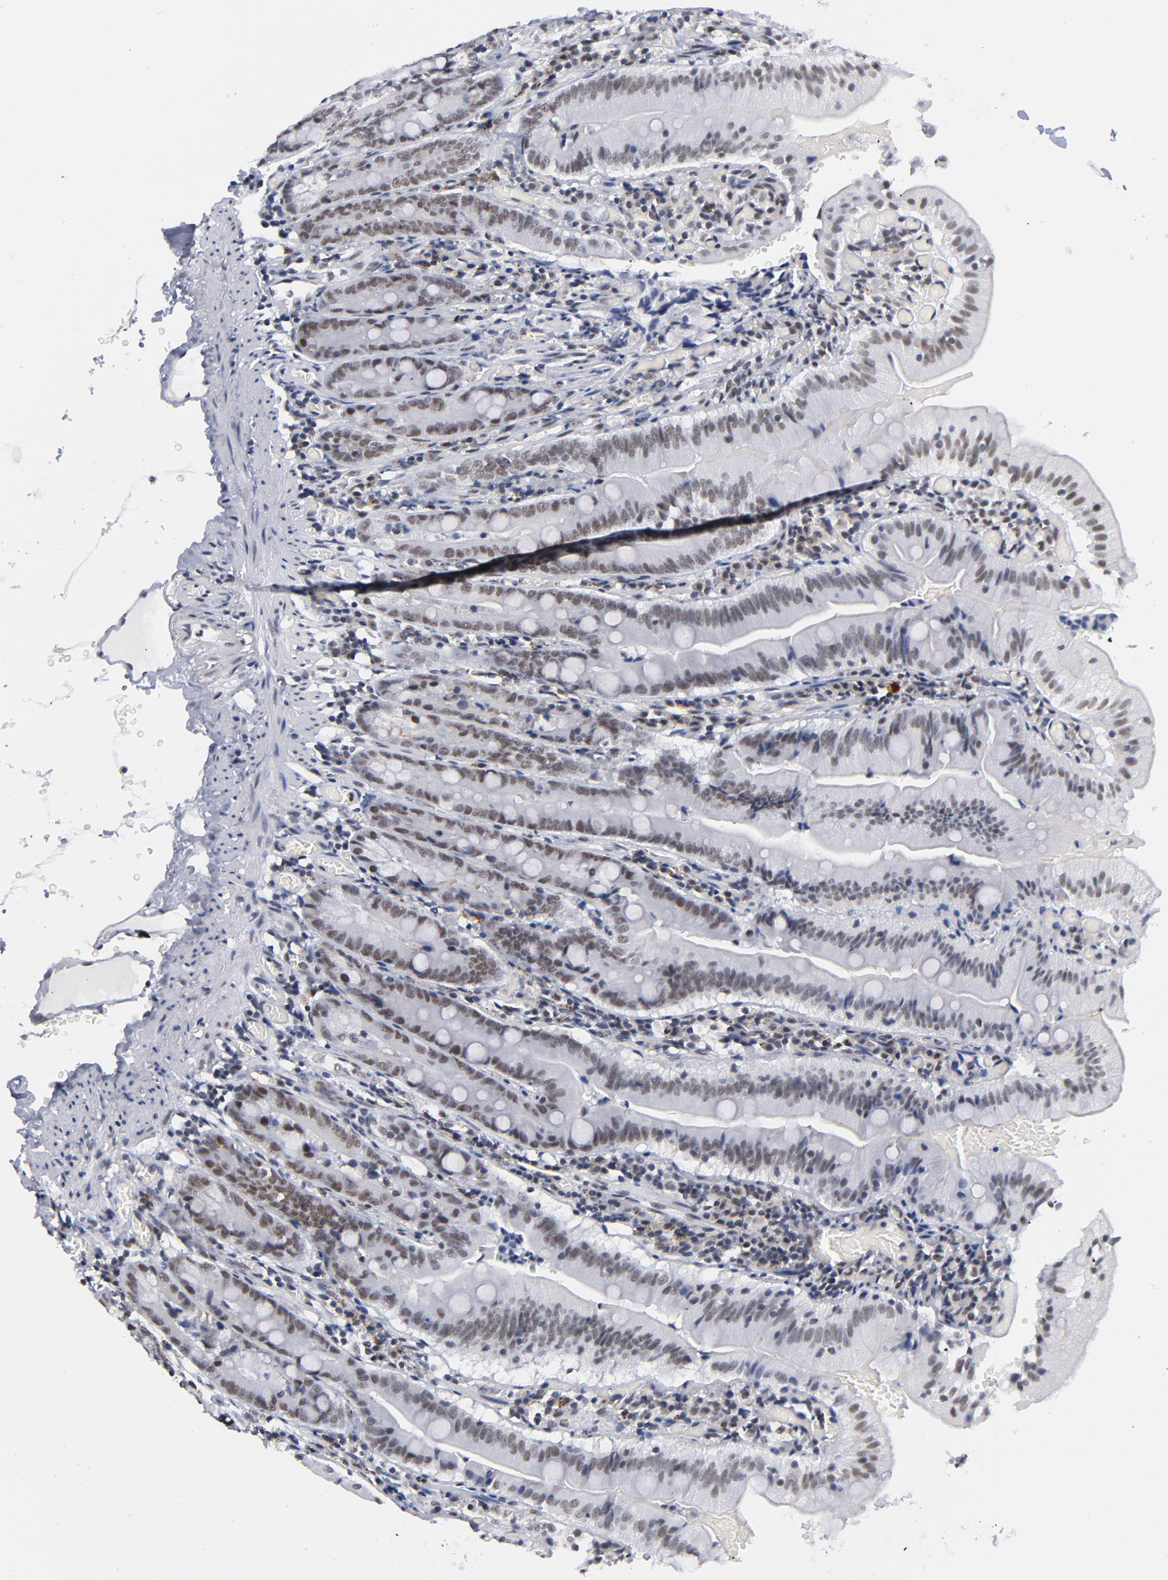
{"staining": {"intensity": "moderate", "quantity": ">75%", "location": "nuclear"}, "tissue": "small intestine", "cell_type": "Glandular cells", "image_type": "normal", "snomed": [{"axis": "morphology", "description": "Normal tissue, NOS"}, {"axis": "topography", "description": "Small intestine"}], "caption": "An image of human small intestine stained for a protein reveals moderate nuclear brown staining in glandular cells.", "gene": "BAP1", "patient": {"sex": "male", "age": 71}}